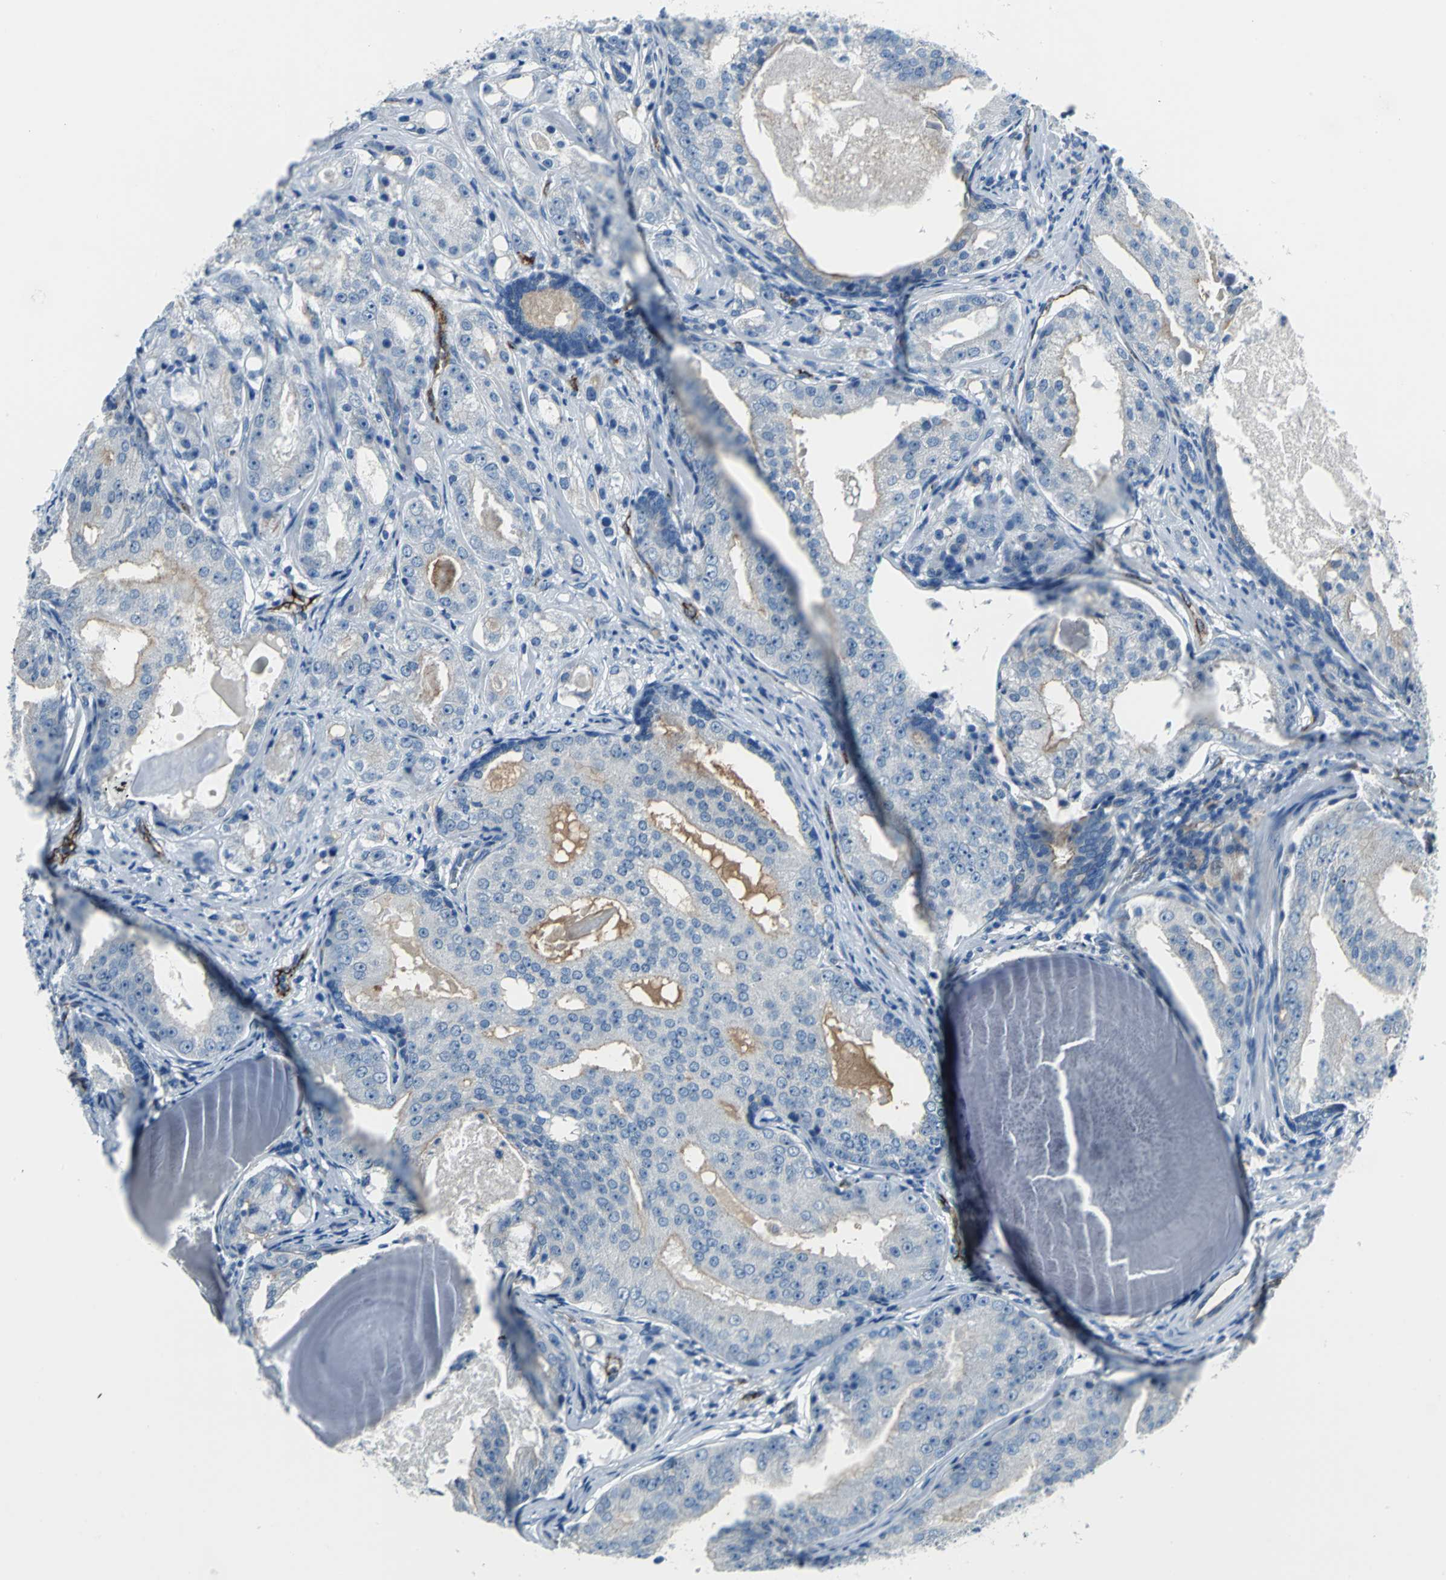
{"staining": {"intensity": "moderate", "quantity": "<25%", "location": "cytoplasmic/membranous"}, "tissue": "prostate cancer", "cell_type": "Tumor cells", "image_type": "cancer", "snomed": [{"axis": "morphology", "description": "Adenocarcinoma, High grade"}, {"axis": "topography", "description": "Prostate"}], "caption": "This is an image of IHC staining of prostate cancer (high-grade adenocarcinoma), which shows moderate positivity in the cytoplasmic/membranous of tumor cells.", "gene": "SELP", "patient": {"sex": "male", "age": 68}}